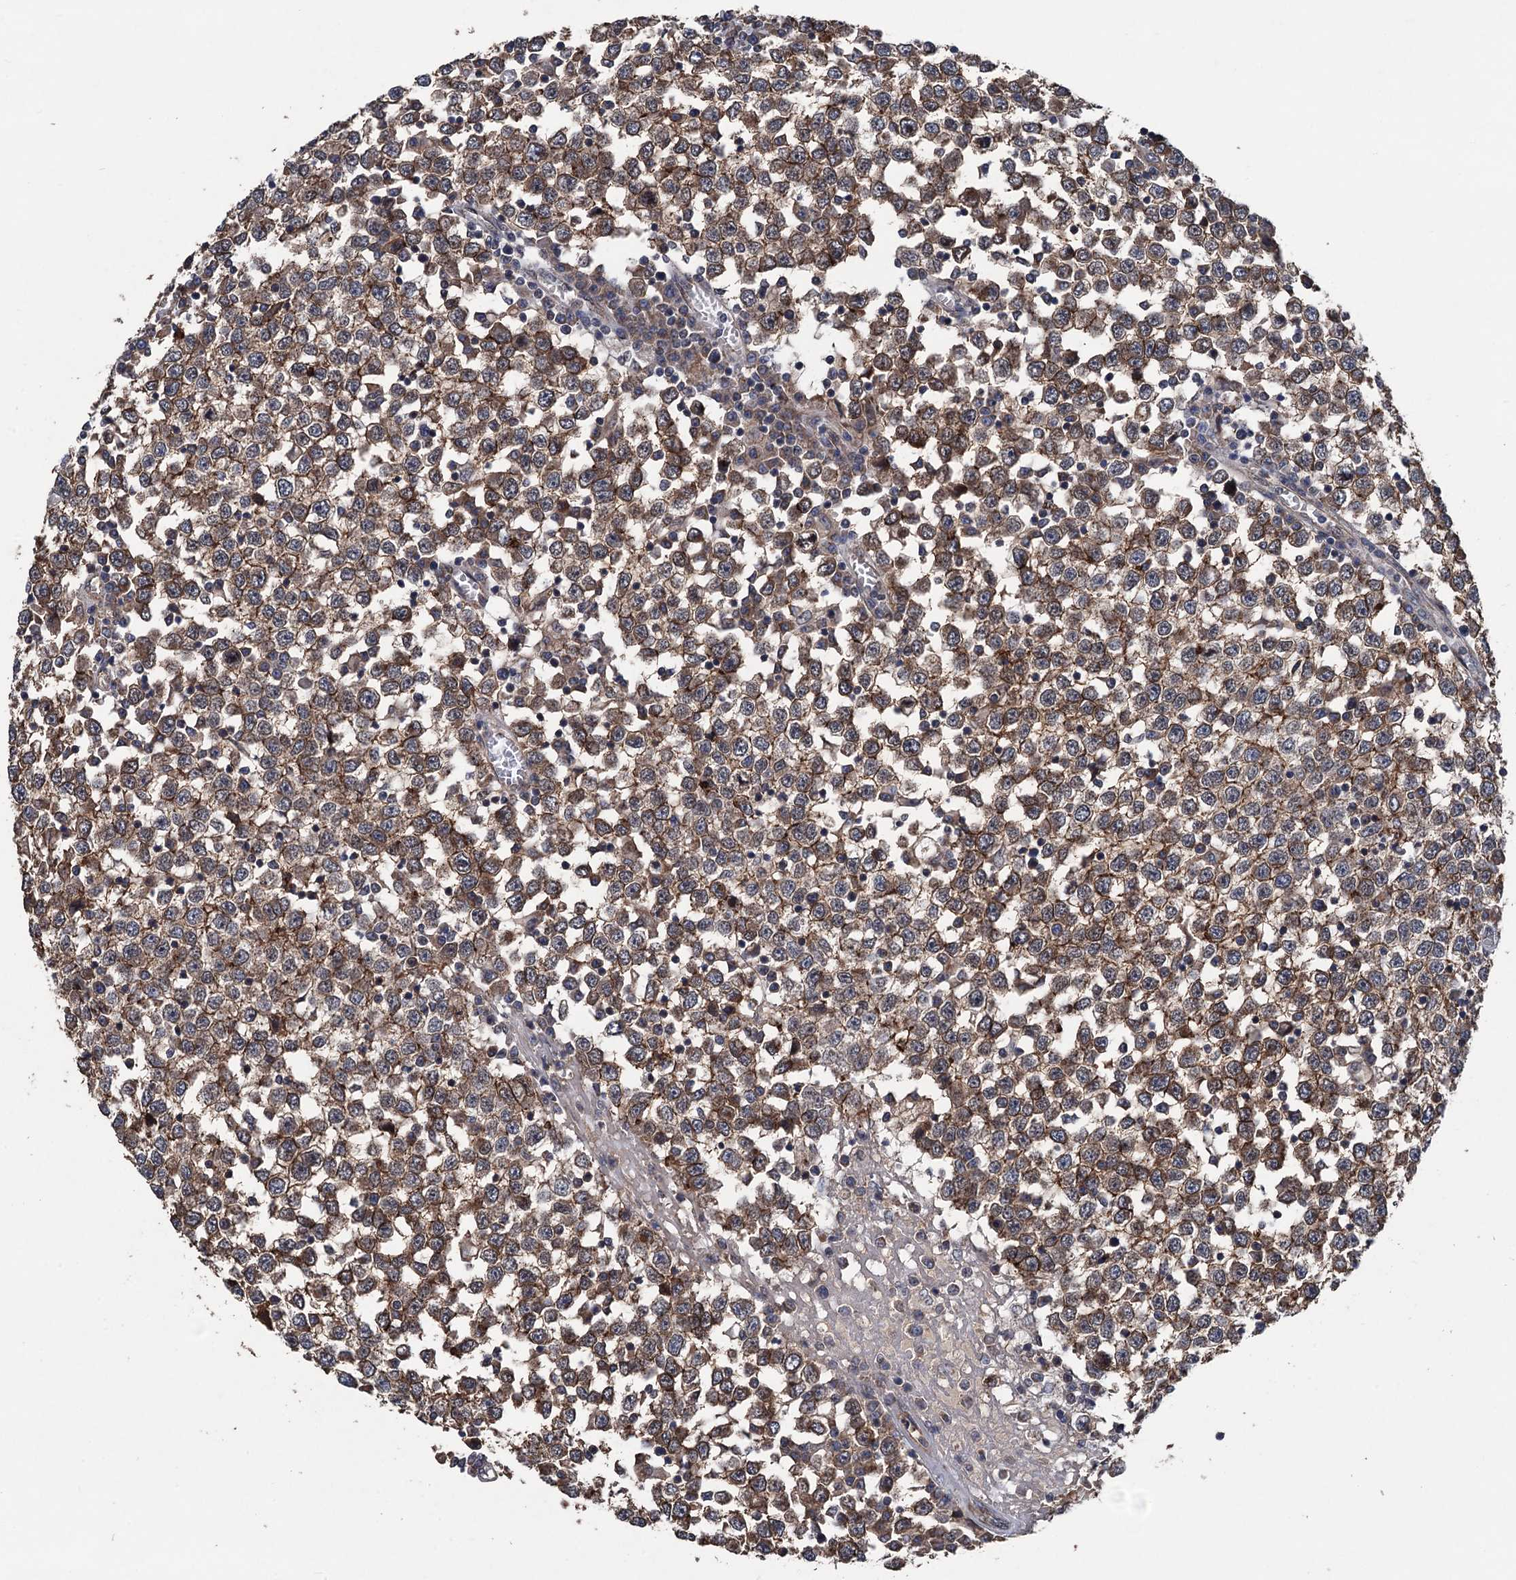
{"staining": {"intensity": "moderate", "quantity": ">75%", "location": "cytoplasmic/membranous"}, "tissue": "testis cancer", "cell_type": "Tumor cells", "image_type": "cancer", "snomed": [{"axis": "morphology", "description": "Seminoma, NOS"}, {"axis": "topography", "description": "Testis"}], "caption": "A brown stain highlights moderate cytoplasmic/membranous expression of a protein in testis cancer (seminoma) tumor cells.", "gene": "DGLUCY", "patient": {"sex": "male", "age": 65}}